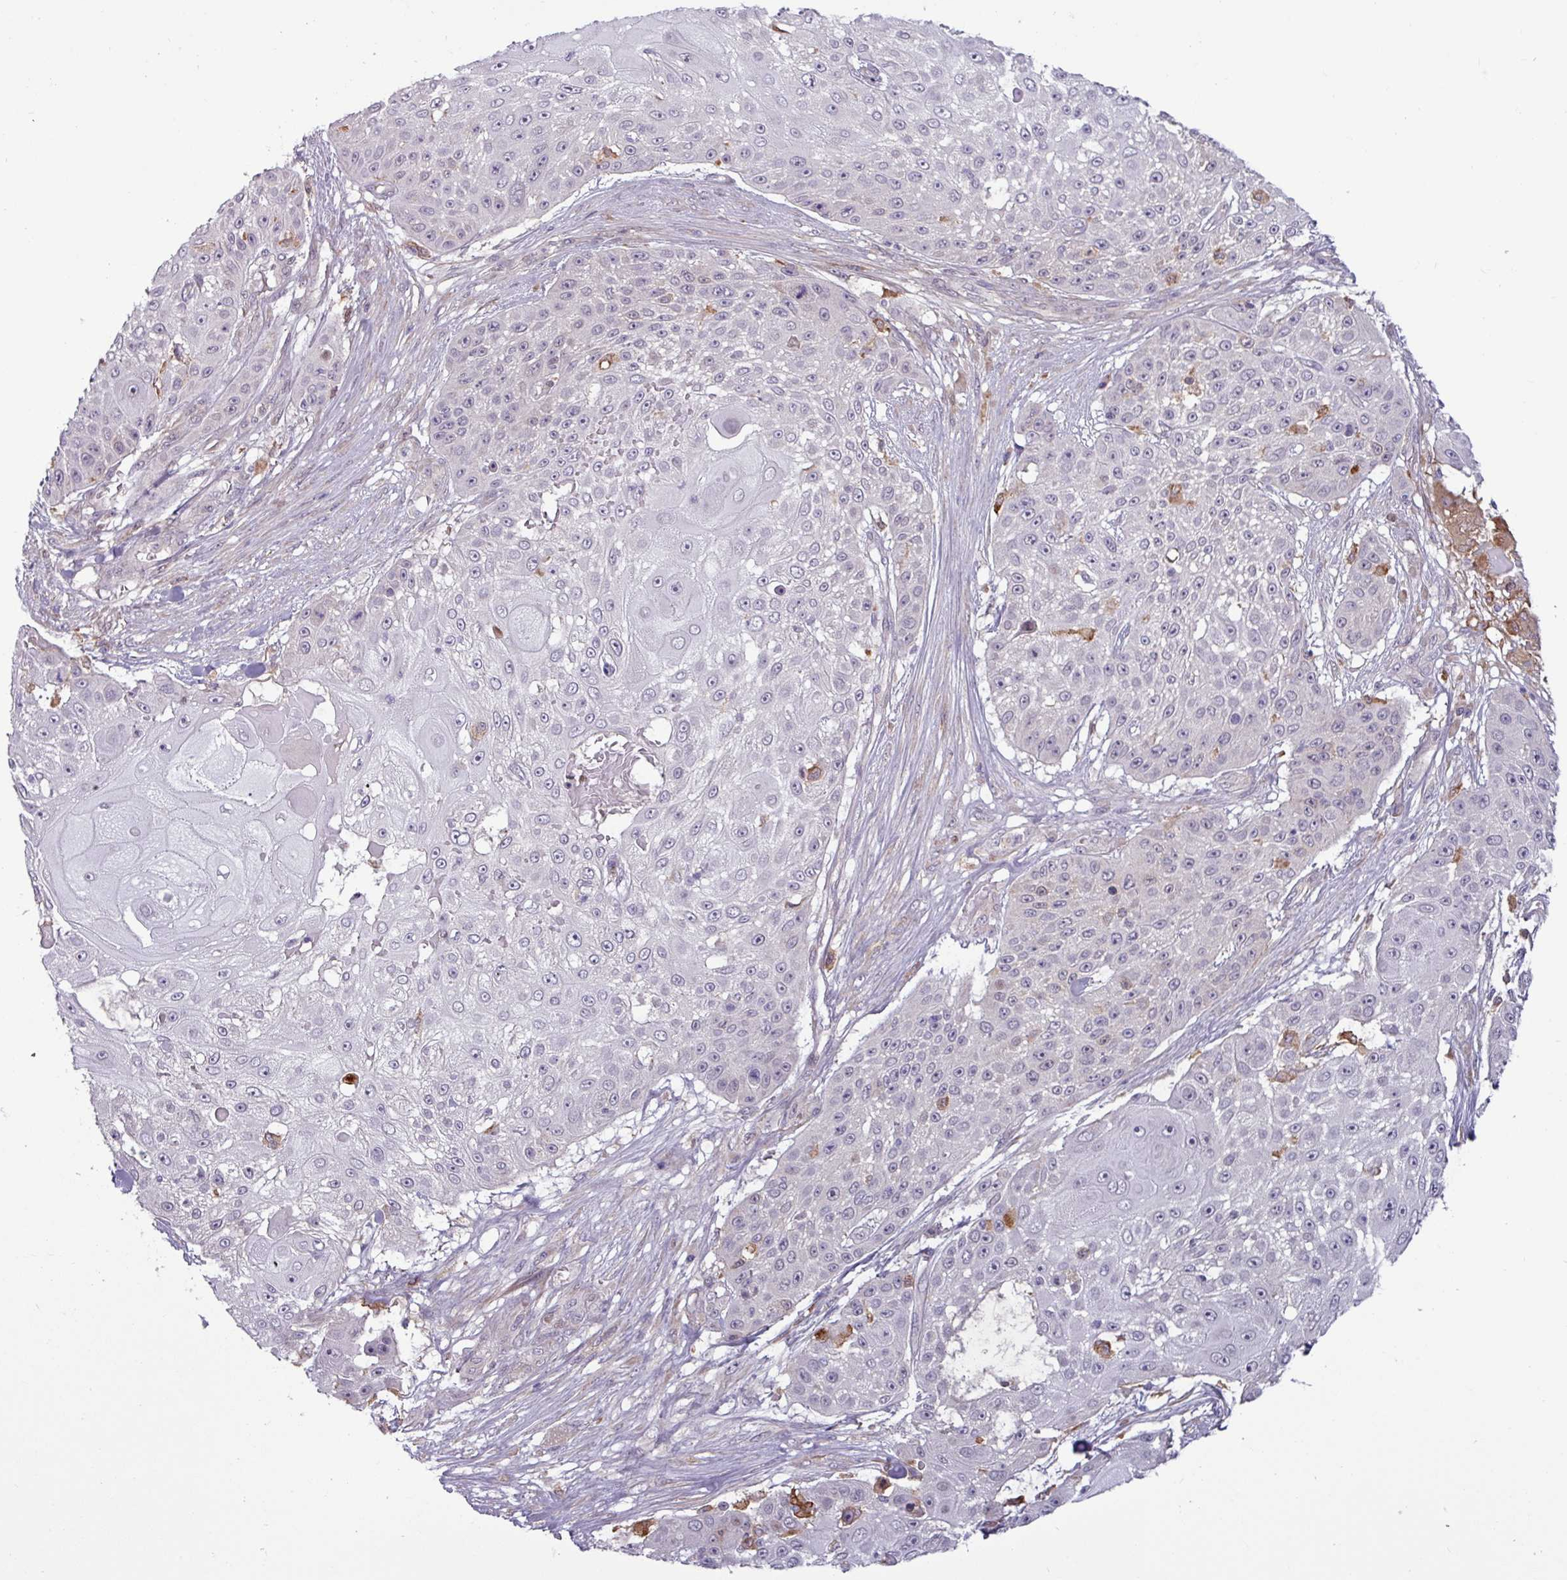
{"staining": {"intensity": "negative", "quantity": "none", "location": "none"}, "tissue": "skin cancer", "cell_type": "Tumor cells", "image_type": "cancer", "snomed": [{"axis": "morphology", "description": "Squamous cell carcinoma, NOS"}, {"axis": "topography", "description": "Skin"}], "caption": "DAB (3,3'-diaminobenzidine) immunohistochemical staining of skin cancer shows no significant staining in tumor cells.", "gene": "PCED1A", "patient": {"sex": "female", "age": 86}}